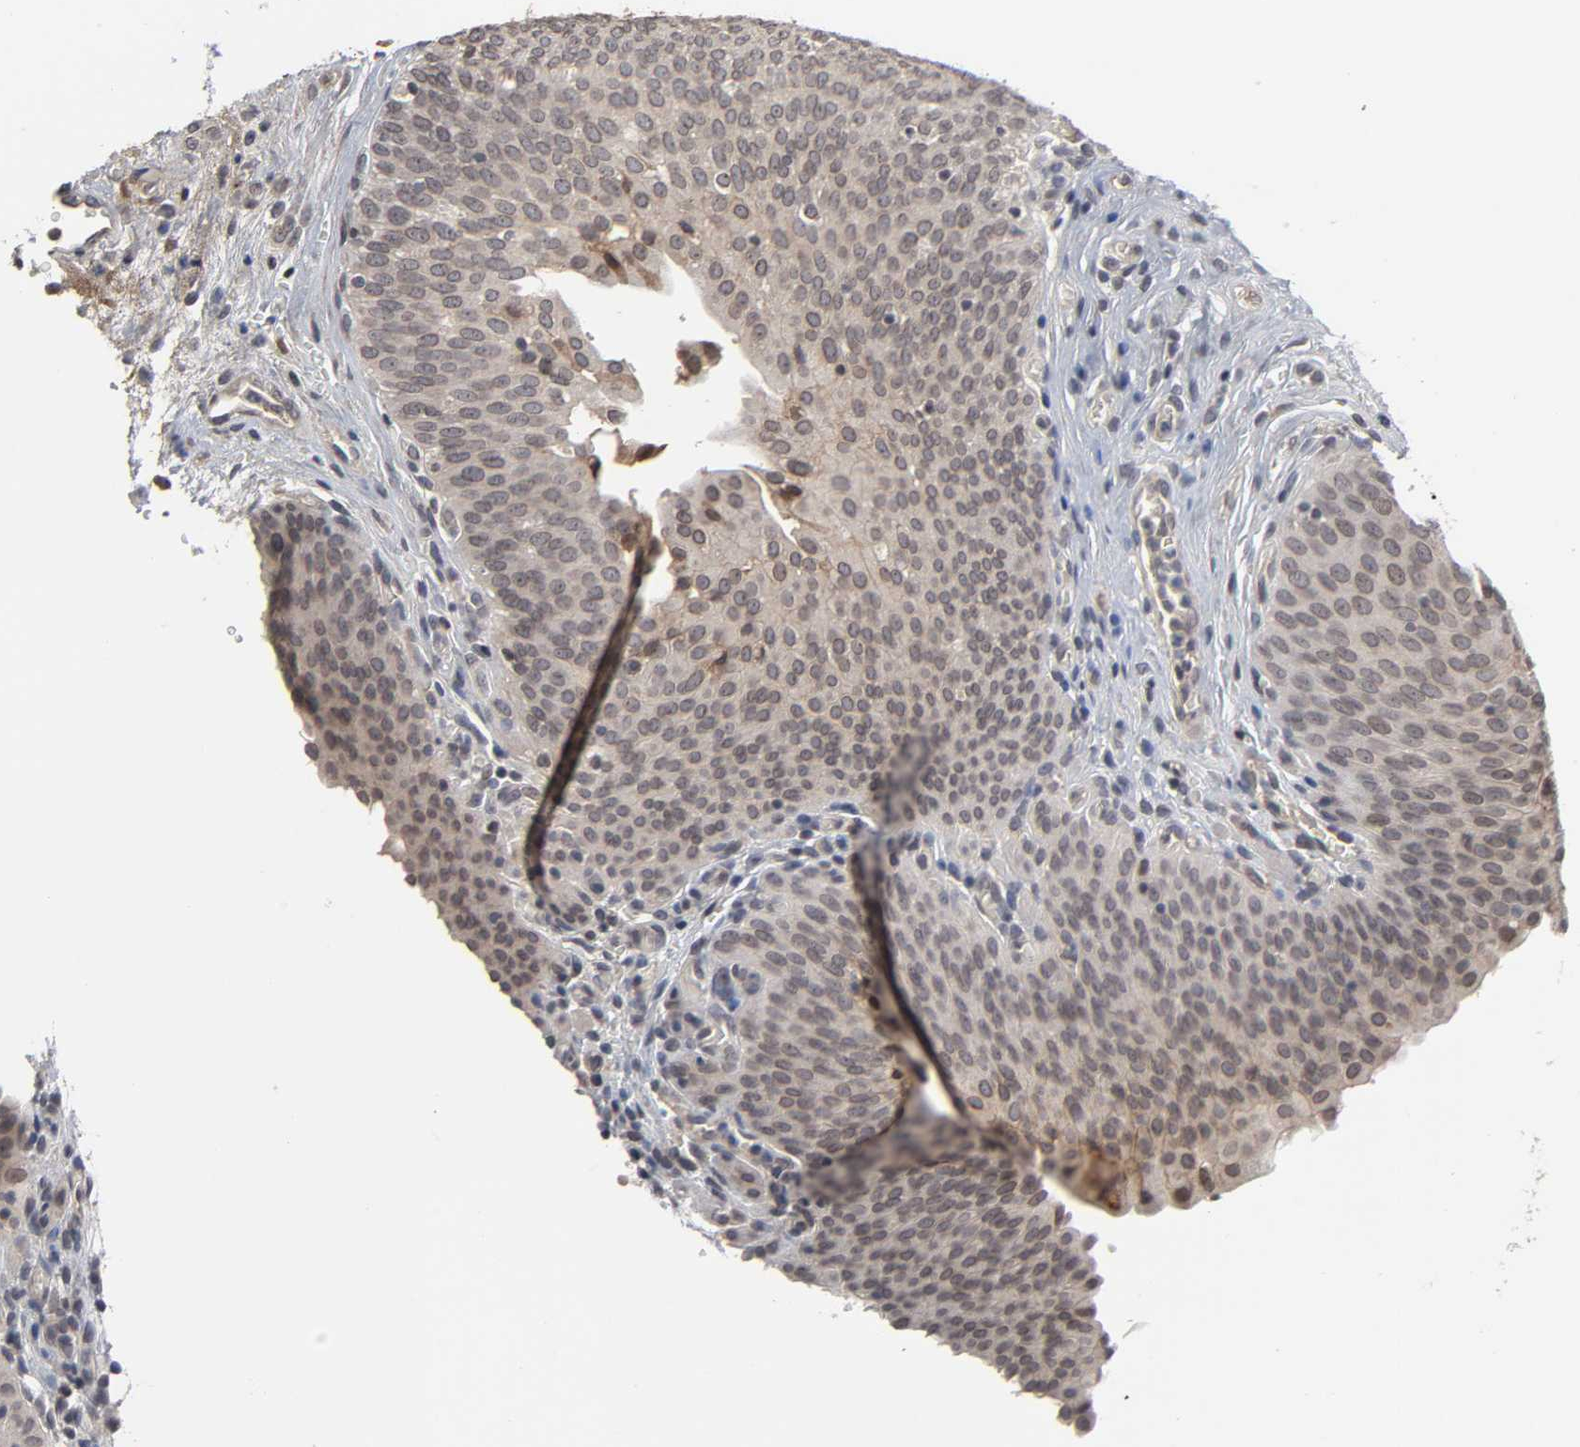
{"staining": {"intensity": "weak", "quantity": "25%-75%", "location": "cytoplasmic/membranous,nuclear"}, "tissue": "urinary bladder", "cell_type": "Urothelial cells", "image_type": "normal", "snomed": [{"axis": "morphology", "description": "Normal tissue, NOS"}, {"axis": "morphology", "description": "Dysplasia, NOS"}, {"axis": "topography", "description": "Urinary bladder"}], "caption": "Brown immunohistochemical staining in benign human urinary bladder reveals weak cytoplasmic/membranous,nuclear positivity in approximately 25%-75% of urothelial cells. (Brightfield microscopy of DAB IHC at high magnification).", "gene": "CPN2", "patient": {"sex": "male", "age": 35}}